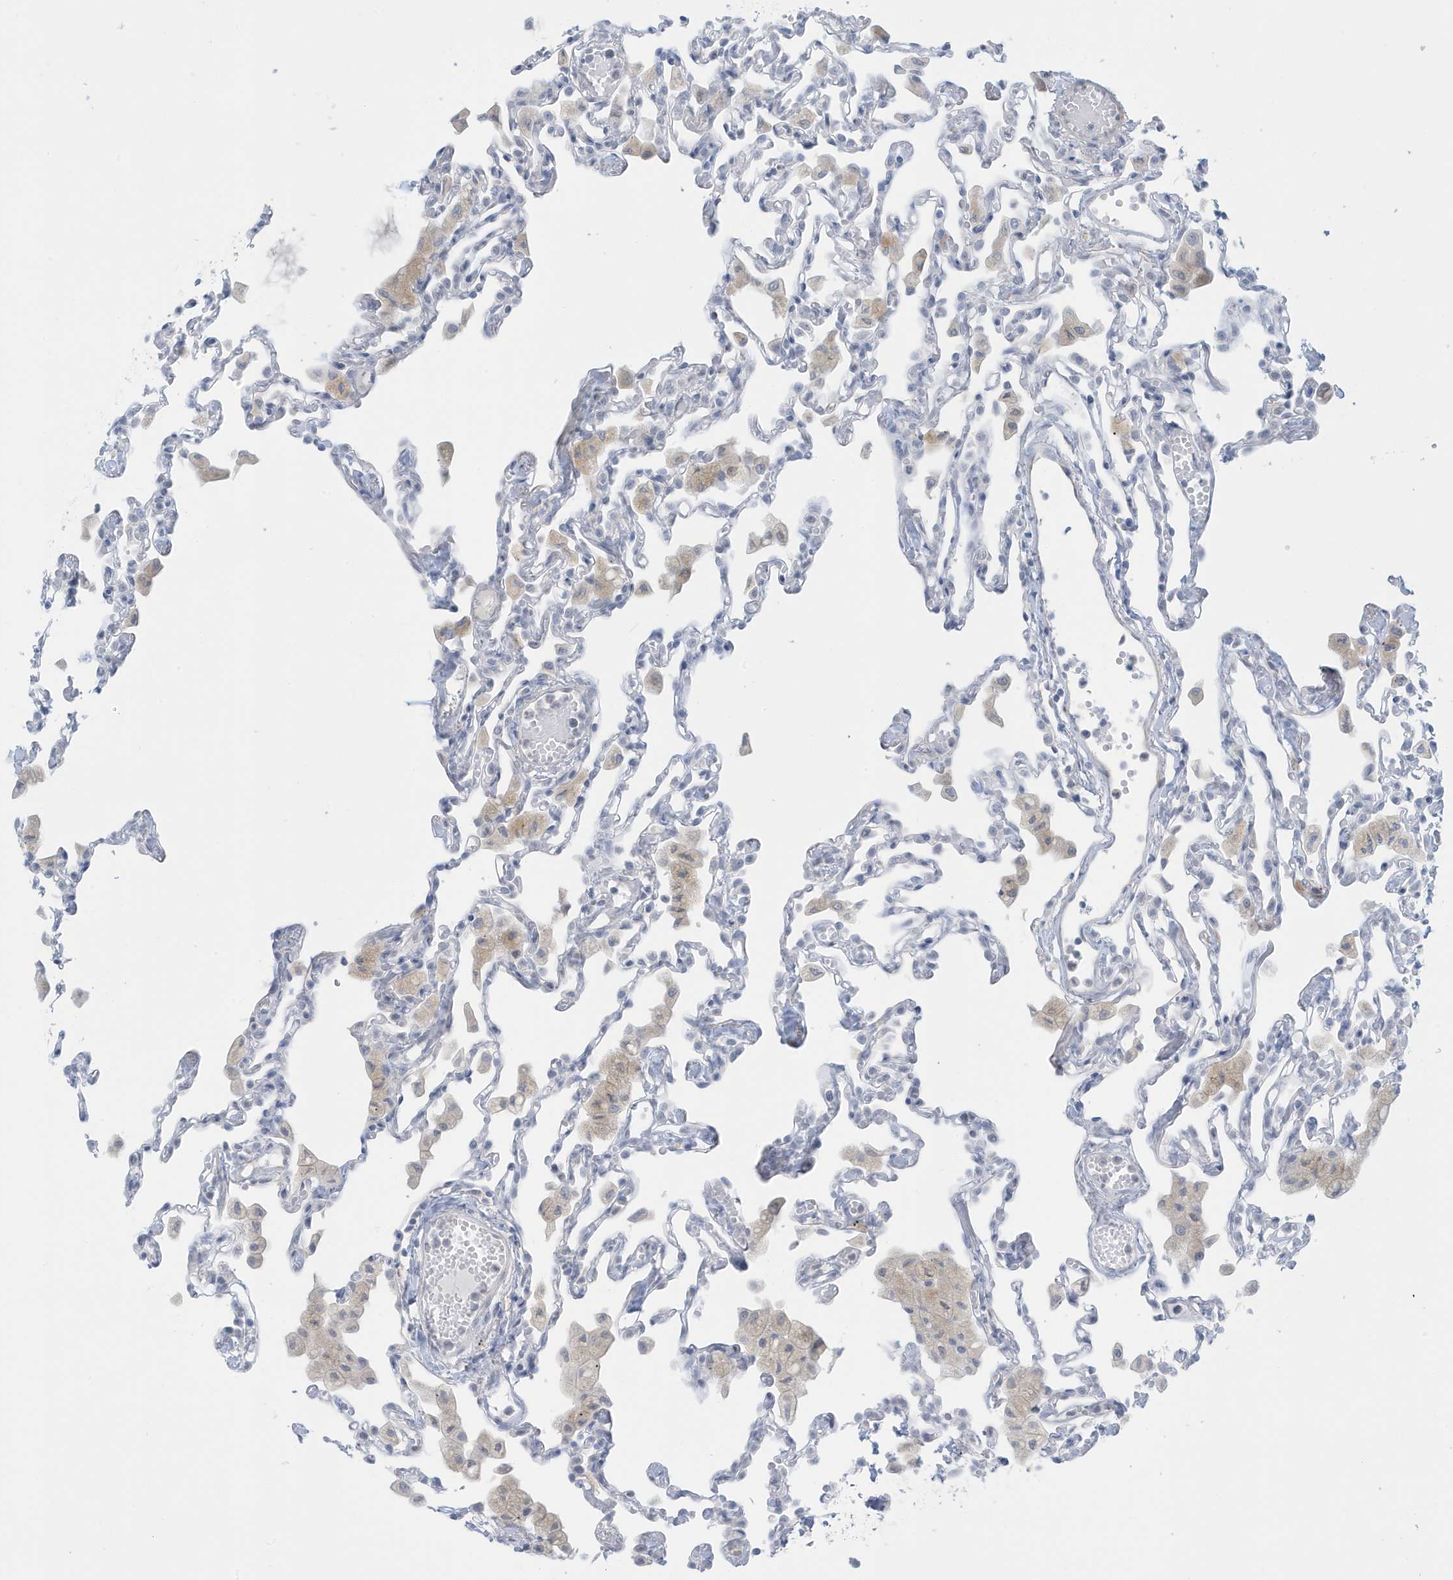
{"staining": {"intensity": "negative", "quantity": "none", "location": "none"}, "tissue": "lung", "cell_type": "Alveolar cells", "image_type": "normal", "snomed": [{"axis": "morphology", "description": "Normal tissue, NOS"}, {"axis": "topography", "description": "Bronchus"}, {"axis": "topography", "description": "Lung"}], "caption": "IHC photomicrograph of normal human lung stained for a protein (brown), which exhibits no positivity in alveolar cells. Brightfield microscopy of immunohistochemistry stained with DAB (3,3'-diaminobenzidine) (brown) and hematoxylin (blue), captured at high magnification.", "gene": "PERM1", "patient": {"sex": "female", "age": 49}}